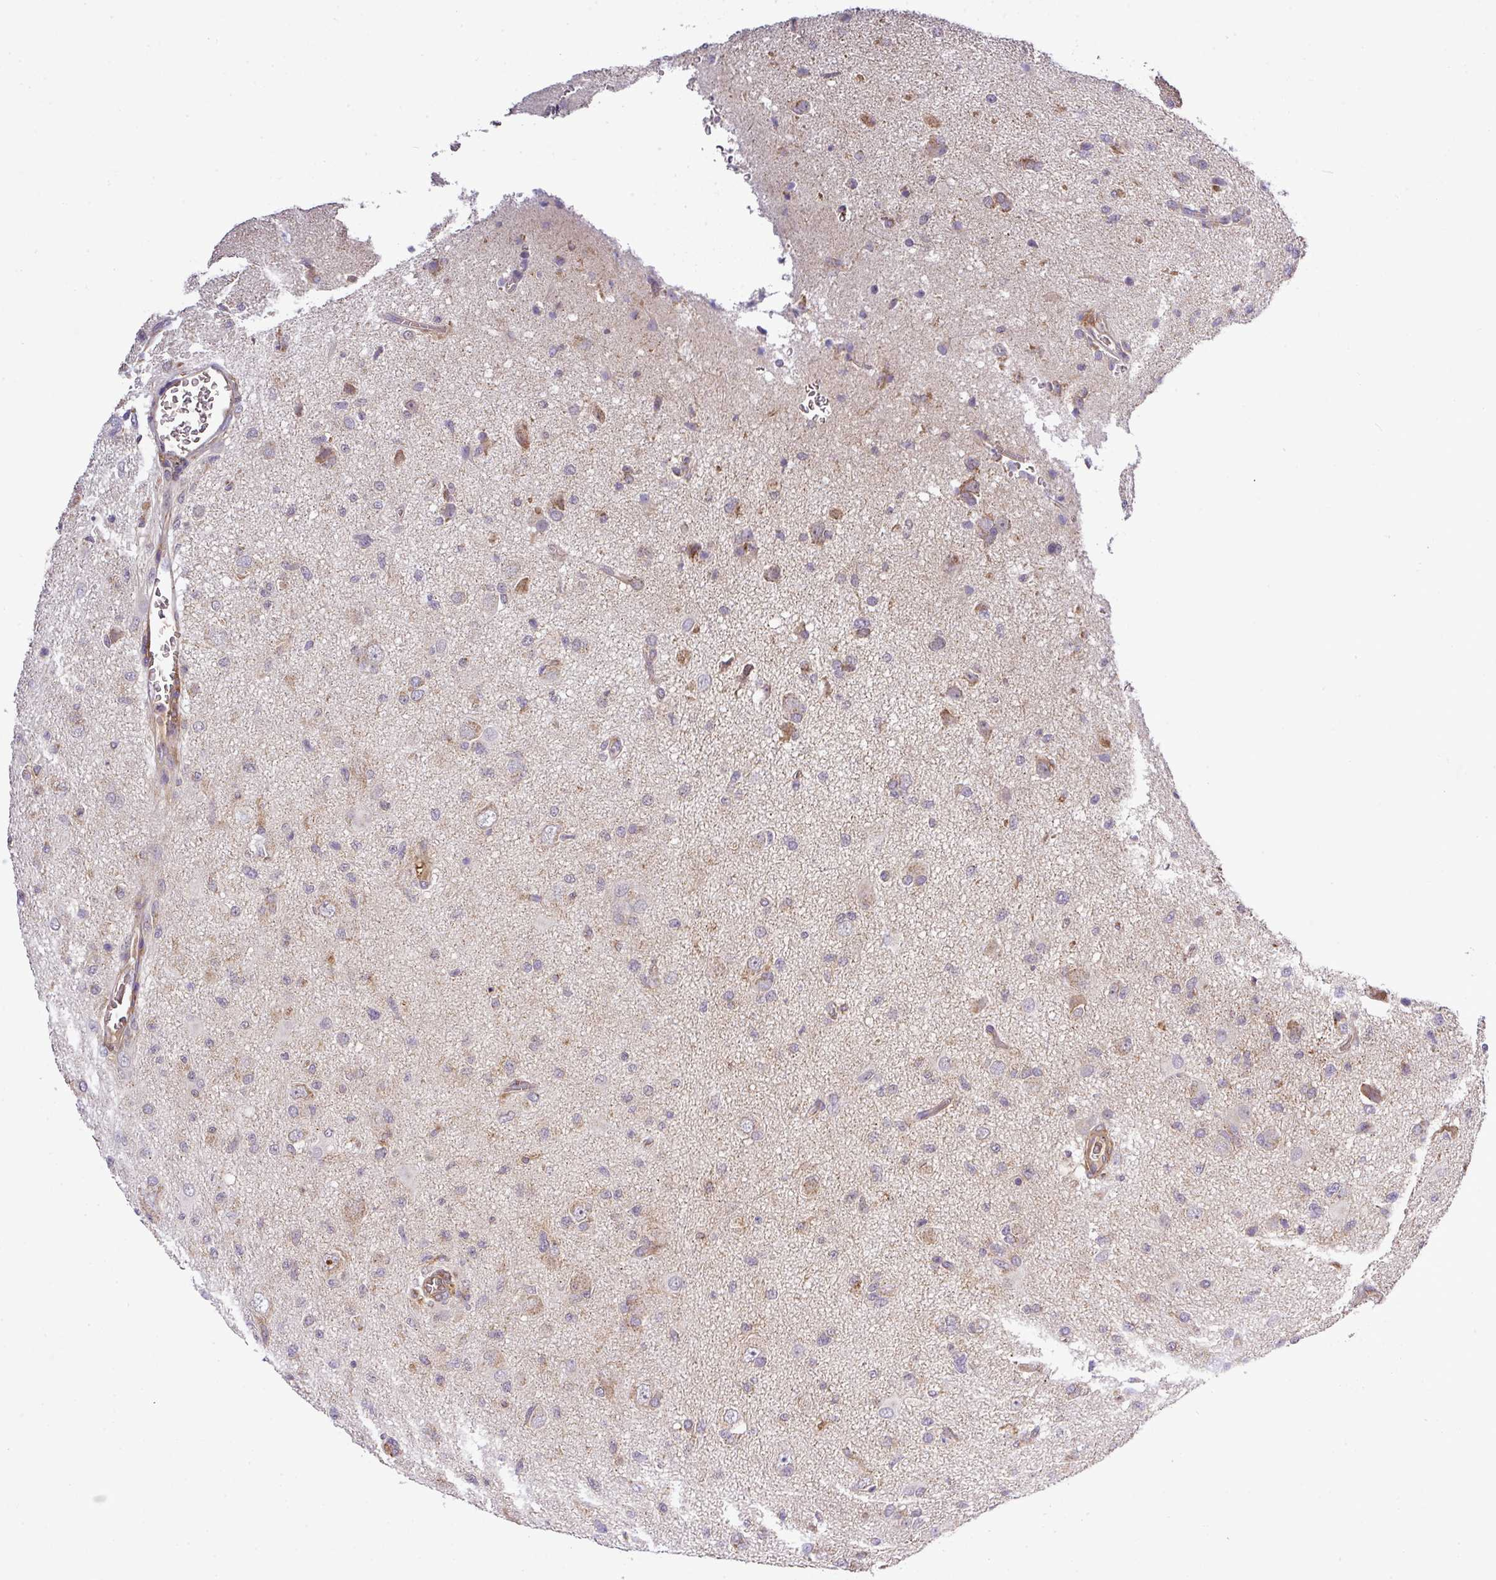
{"staining": {"intensity": "moderate", "quantity": "25%-75%", "location": "cytoplasmic/membranous"}, "tissue": "glioma", "cell_type": "Tumor cells", "image_type": "cancer", "snomed": [{"axis": "morphology", "description": "Glioma, malignant, High grade"}, {"axis": "topography", "description": "Brain"}], "caption": "Tumor cells reveal medium levels of moderate cytoplasmic/membranous expression in approximately 25%-75% of cells in human glioma.", "gene": "ZNF513", "patient": {"sex": "female", "age": 57}}